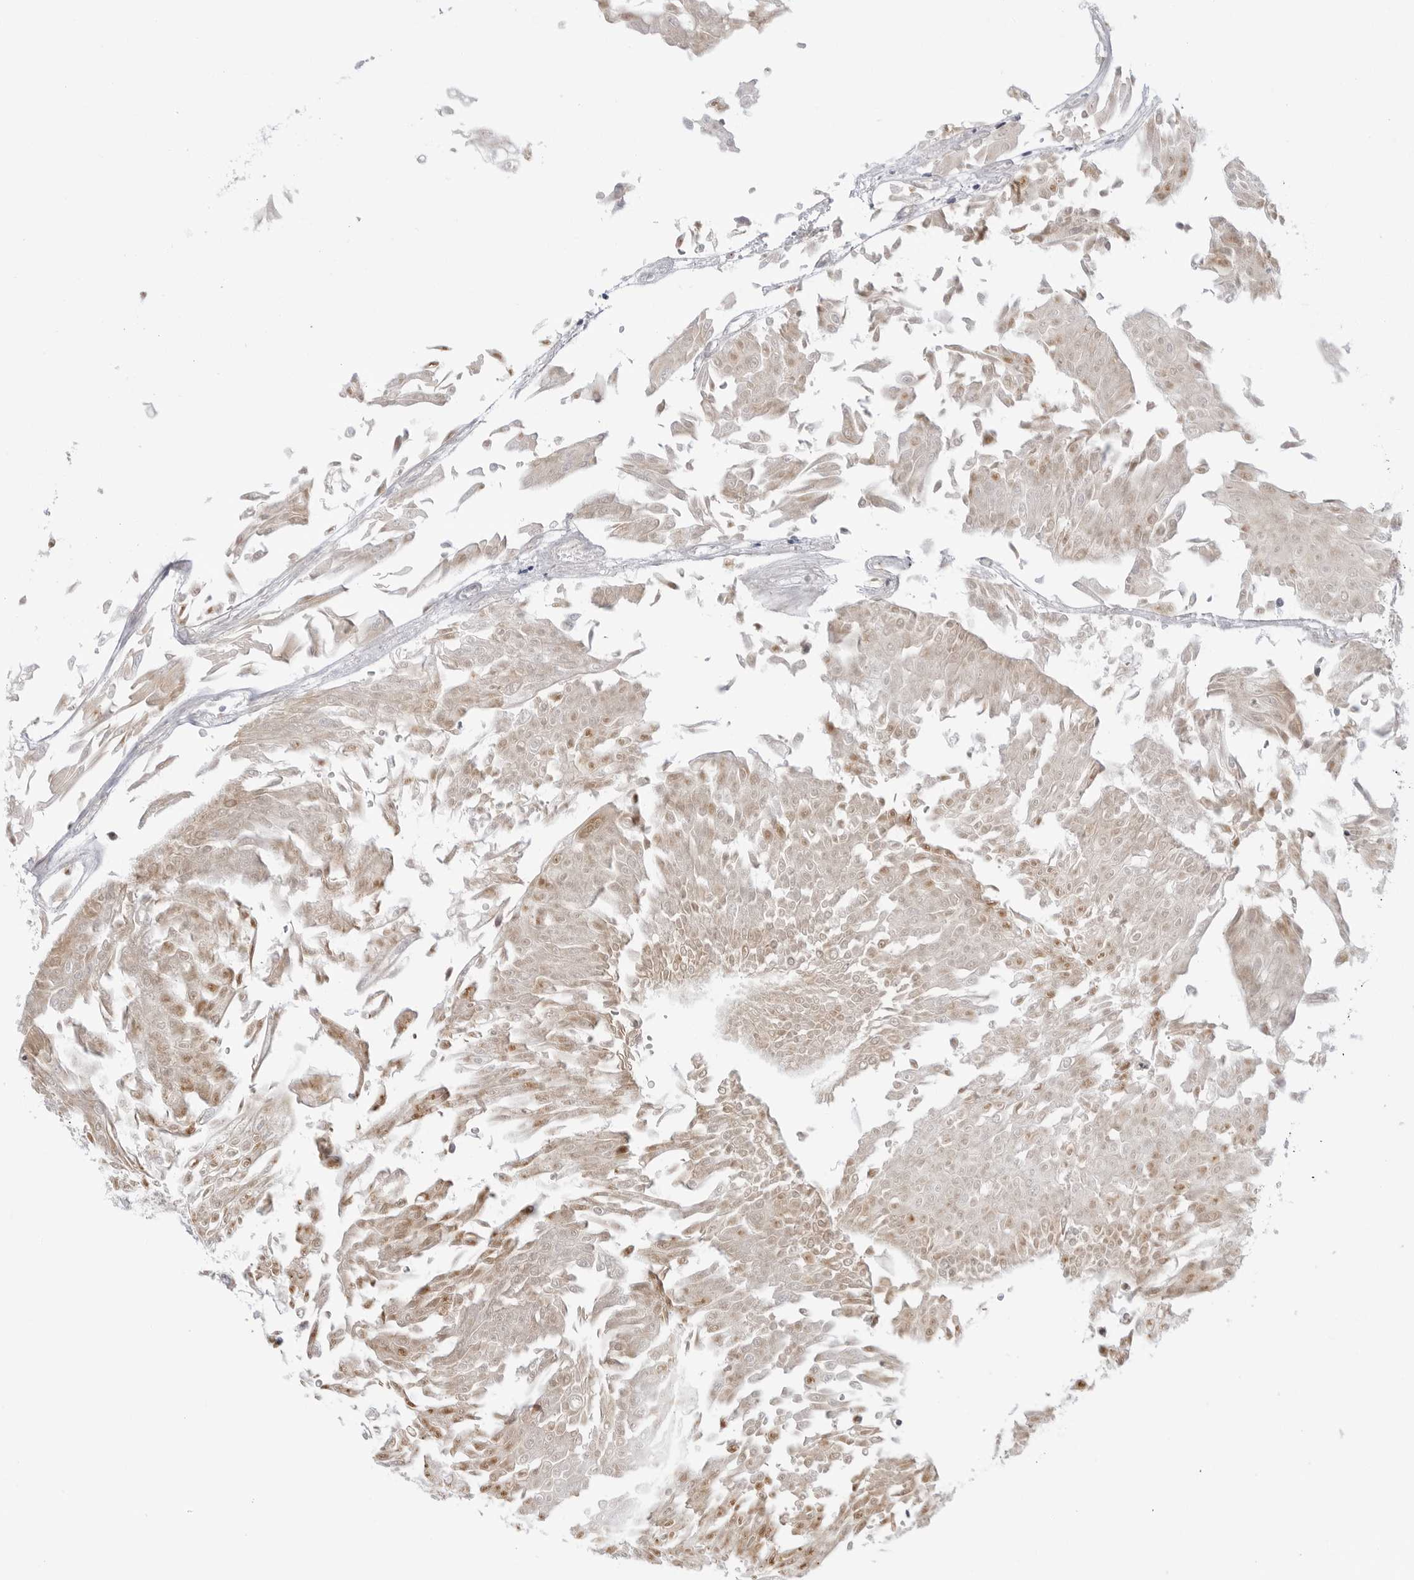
{"staining": {"intensity": "weak", "quantity": ">75%", "location": "cytoplasmic/membranous"}, "tissue": "urothelial cancer", "cell_type": "Tumor cells", "image_type": "cancer", "snomed": [{"axis": "morphology", "description": "Urothelial carcinoma, Low grade"}, {"axis": "topography", "description": "Urinary bladder"}], "caption": "IHC histopathology image of neoplastic tissue: urothelial cancer stained using immunohistochemistry reveals low levels of weak protein expression localized specifically in the cytoplasmic/membranous of tumor cells, appearing as a cytoplasmic/membranous brown color.", "gene": "MAP2K5", "patient": {"sex": "male", "age": 67}}